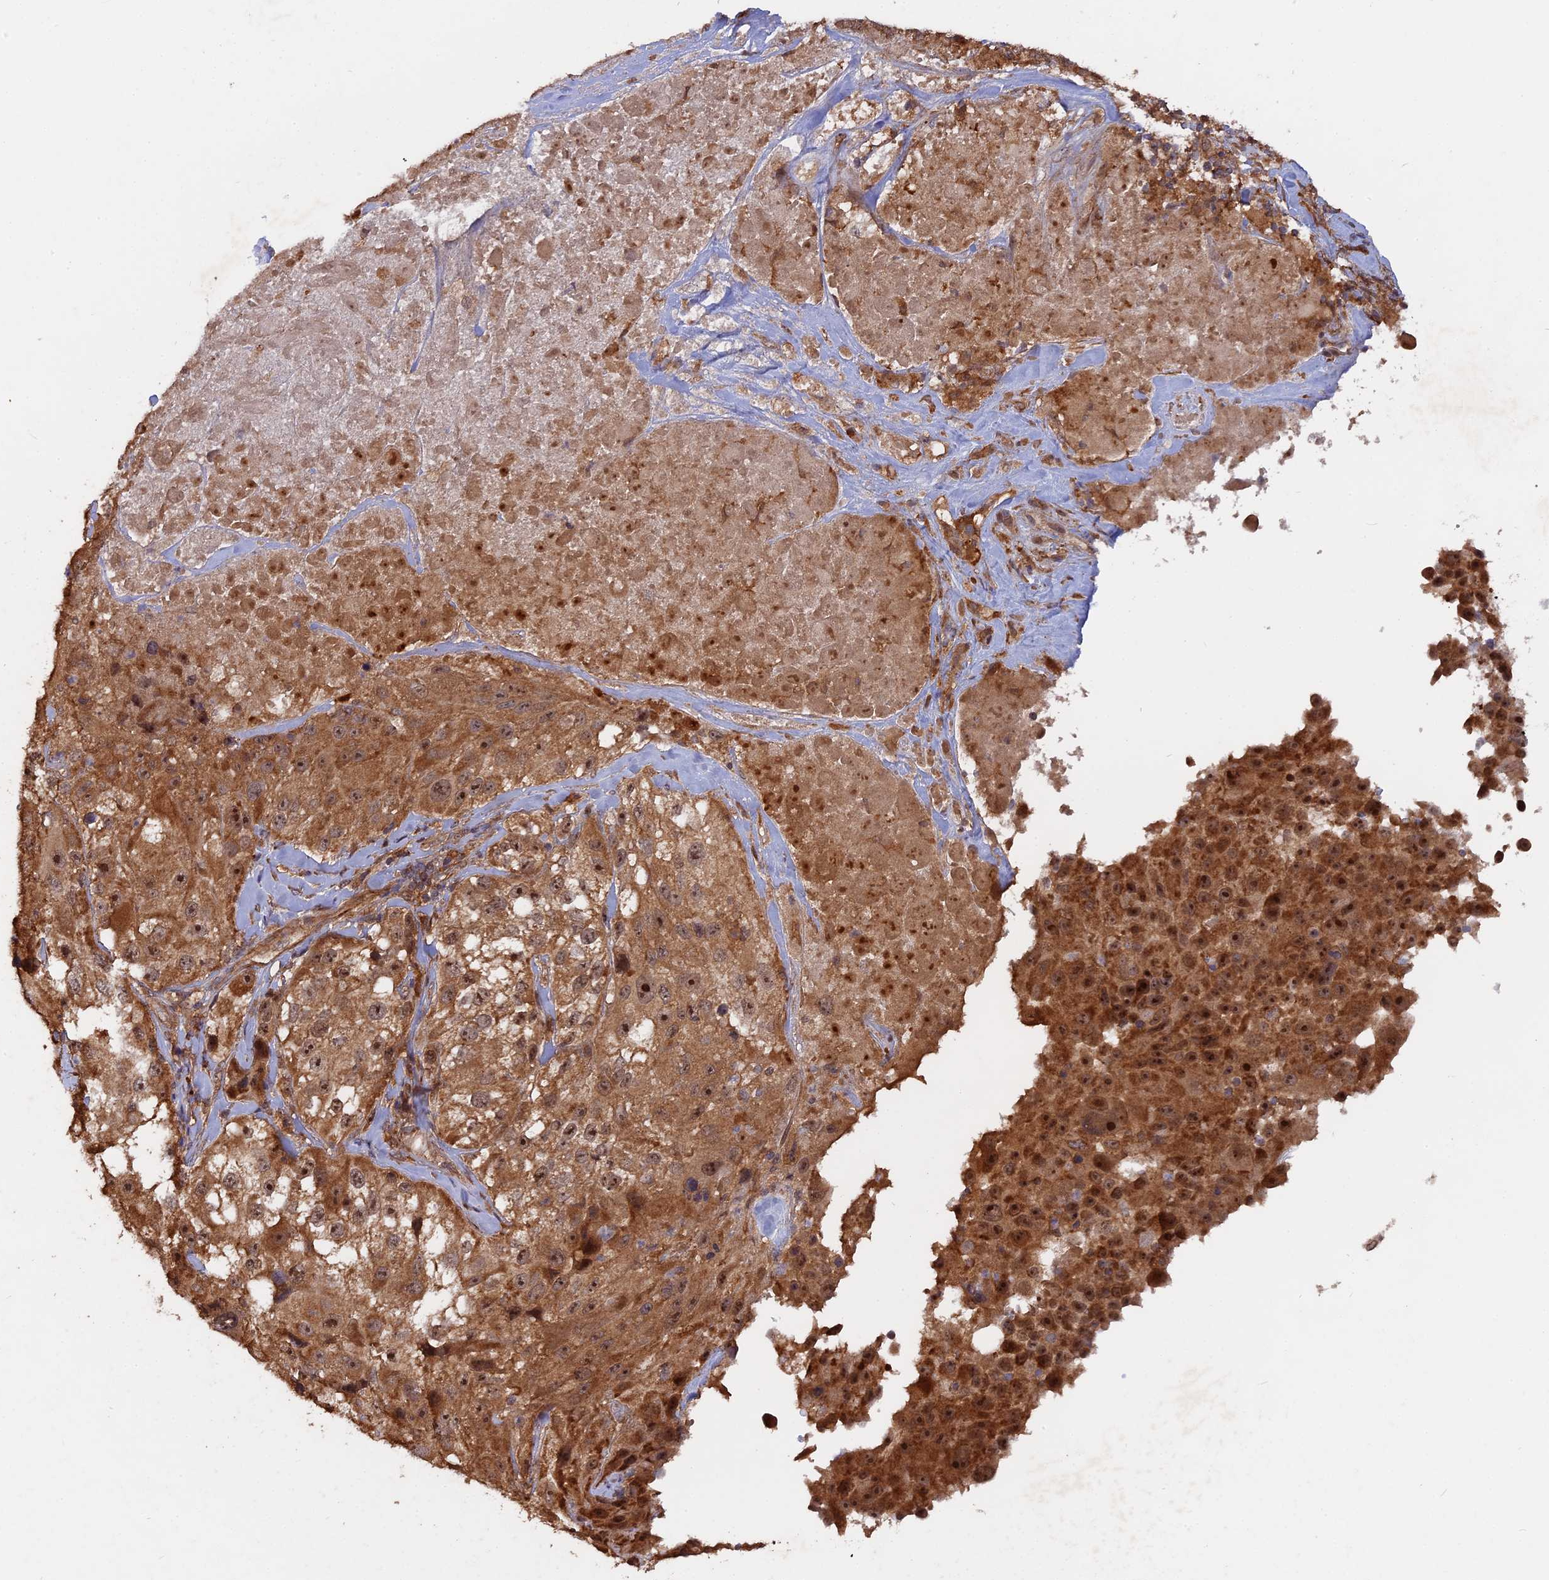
{"staining": {"intensity": "moderate", "quantity": ">75%", "location": "cytoplasmic/membranous,nuclear"}, "tissue": "melanoma", "cell_type": "Tumor cells", "image_type": "cancer", "snomed": [{"axis": "morphology", "description": "Malignant melanoma, Metastatic site"}, {"axis": "topography", "description": "Lymph node"}], "caption": "Immunohistochemistry (IHC) staining of malignant melanoma (metastatic site), which displays medium levels of moderate cytoplasmic/membranous and nuclear staining in about >75% of tumor cells indicating moderate cytoplasmic/membranous and nuclear protein expression. The staining was performed using DAB (3,3'-diaminobenzidine) (brown) for protein detection and nuclei were counterstained in hematoxylin (blue).", "gene": "SAC3D1", "patient": {"sex": "male", "age": 62}}